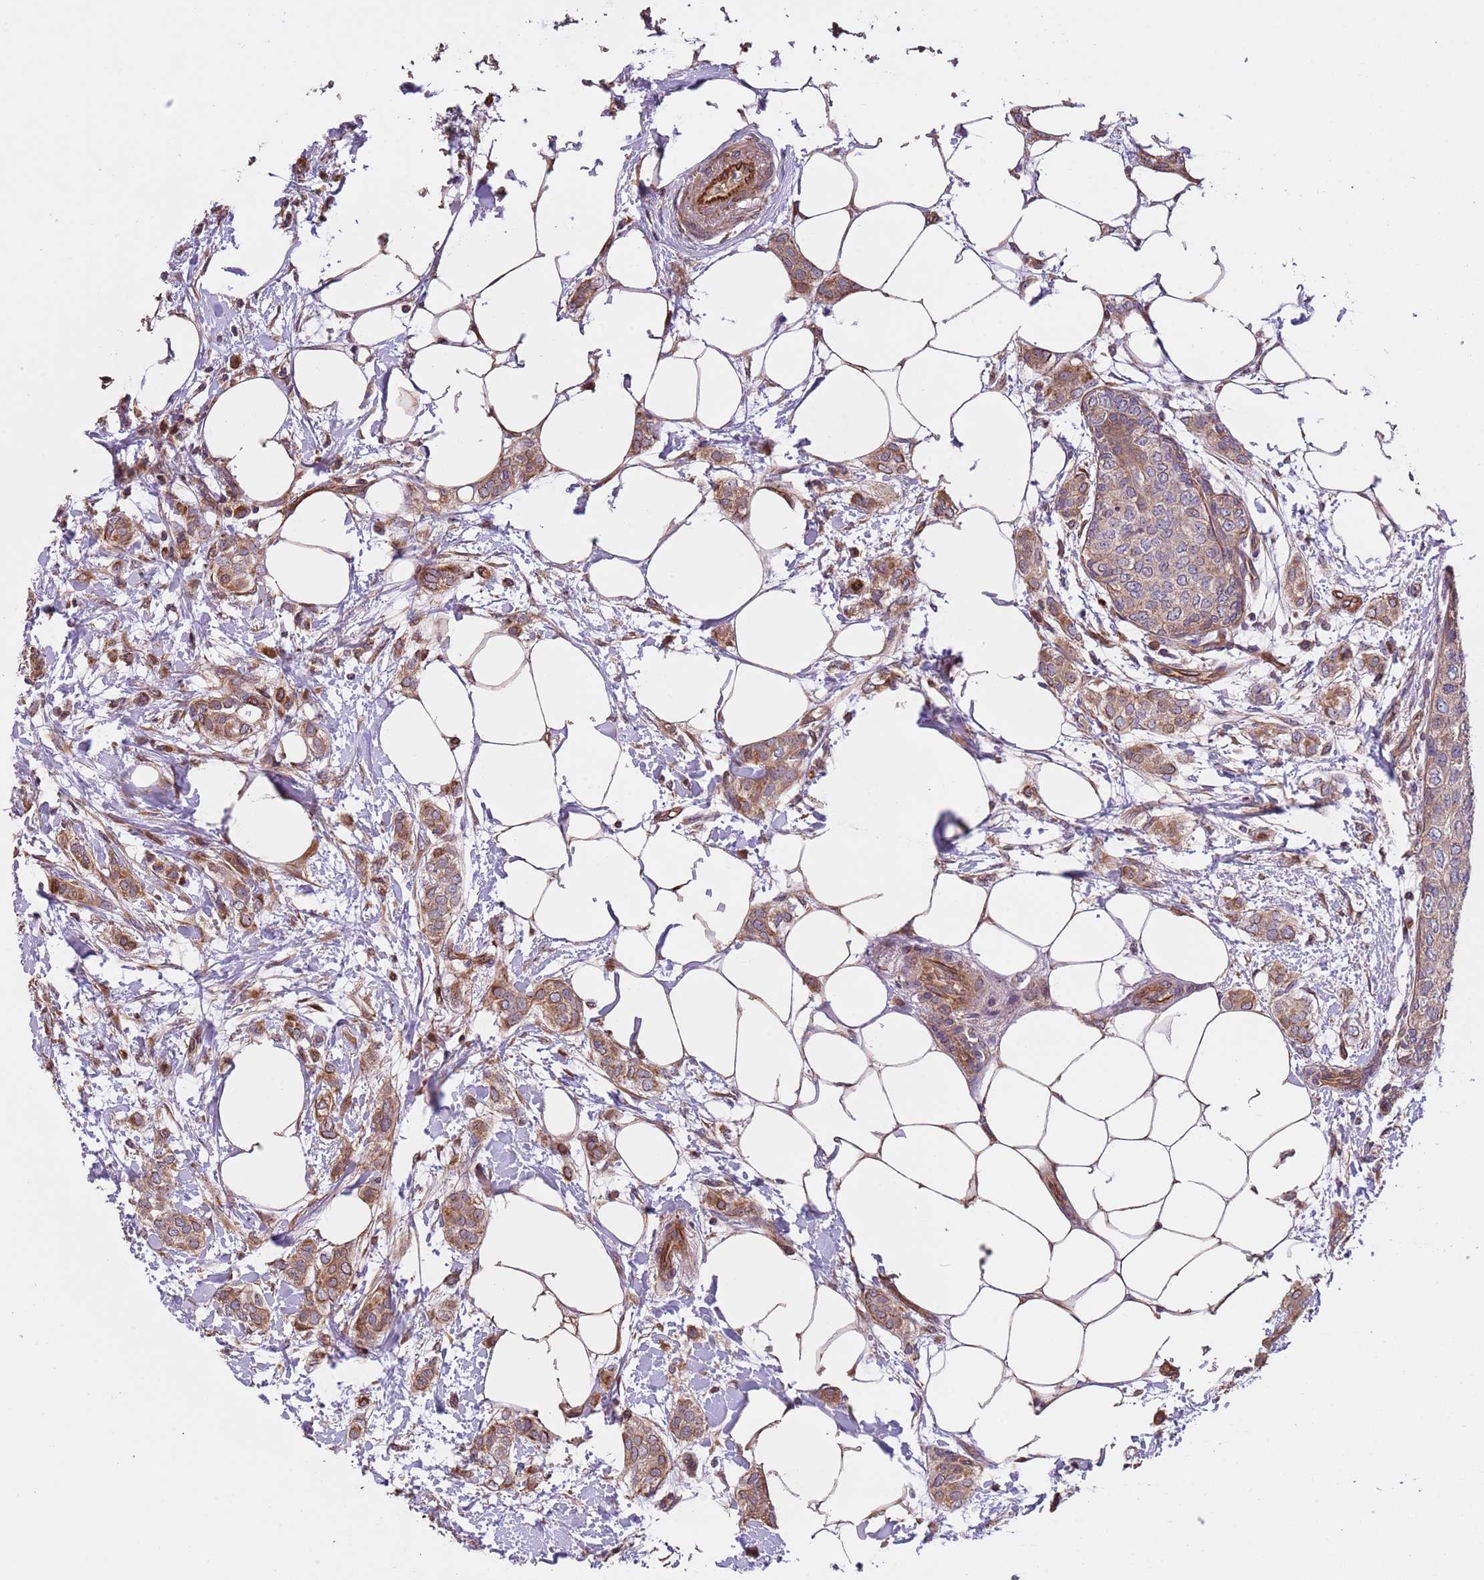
{"staining": {"intensity": "moderate", "quantity": ">75%", "location": "cytoplasmic/membranous"}, "tissue": "breast cancer", "cell_type": "Tumor cells", "image_type": "cancer", "snomed": [{"axis": "morphology", "description": "Duct carcinoma"}, {"axis": "topography", "description": "Breast"}], "caption": "The photomicrograph demonstrates immunohistochemical staining of breast cancer (invasive ductal carcinoma). There is moderate cytoplasmic/membranous positivity is present in about >75% of tumor cells. (brown staining indicates protein expression, while blue staining denotes nuclei).", "gene": "FAM89B", "patient": {"sex": "female", "age": 72}}